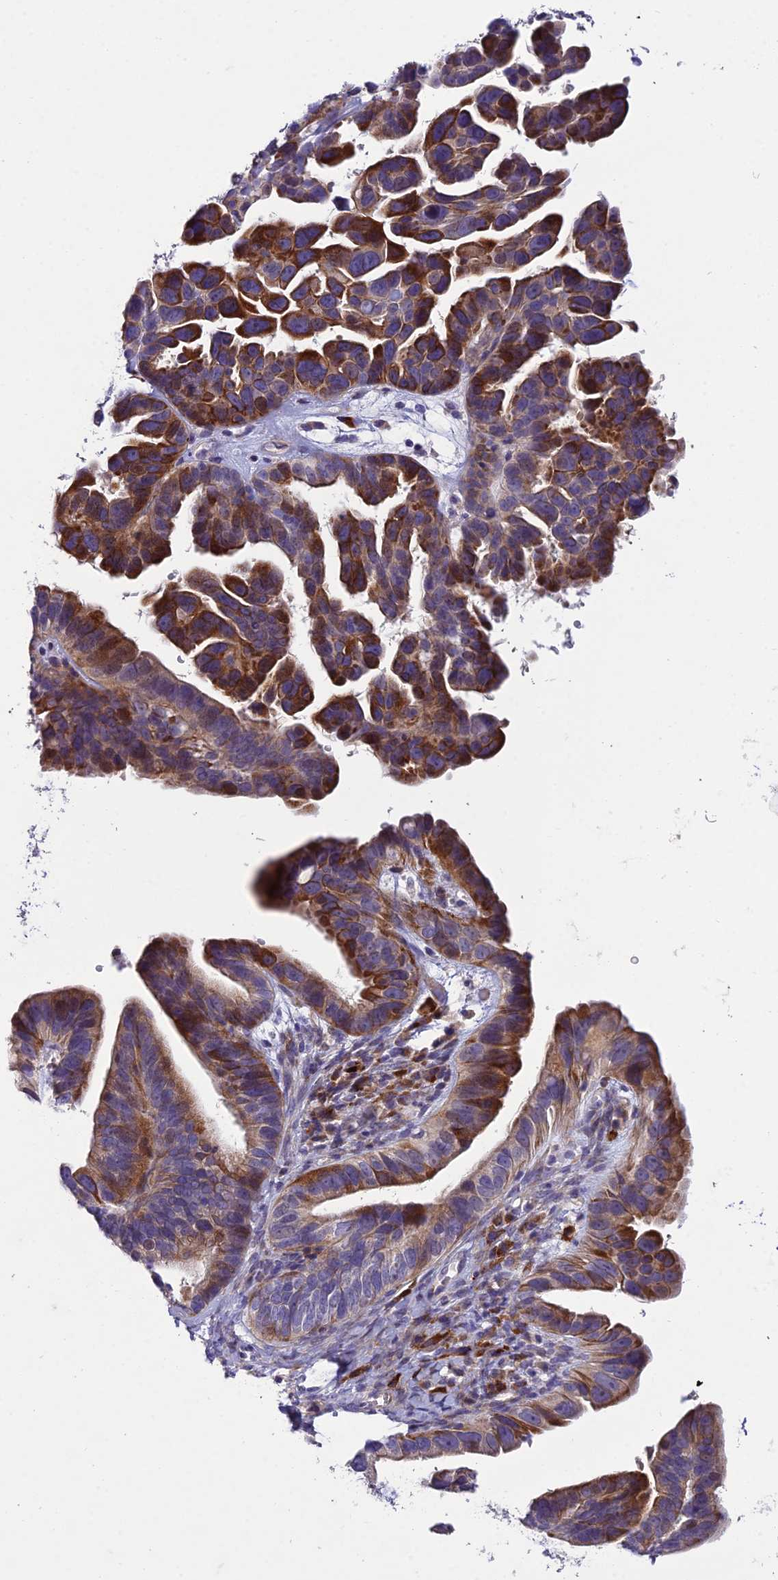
{"staining": {"intensity": "strong", "quantity": ">75%", "location": "cytoplasmic/membranous"}, "tissue": "ovarian cancer", "cell_type": "Tumor cells", "image_type": "cancer", "snomed": [{"axis": "morphology", "description": "Cystadenocarcinoma, serous, NOS"}, {"axis": "topography", "description": "Ovary"}], "caption": "Serous cystadenocarcinoma (ovarian) was stained to show a protein in brown. There is high levels of strong cytoplasmic/membranous positivity in about >75% of tumor cells. (DAB (3,3'-diaminobenzidine) IHC with brightfield microscopy, high magnification).", "gene": "ADIPOR2", "patient": {"sex": "female", "age": 56}}